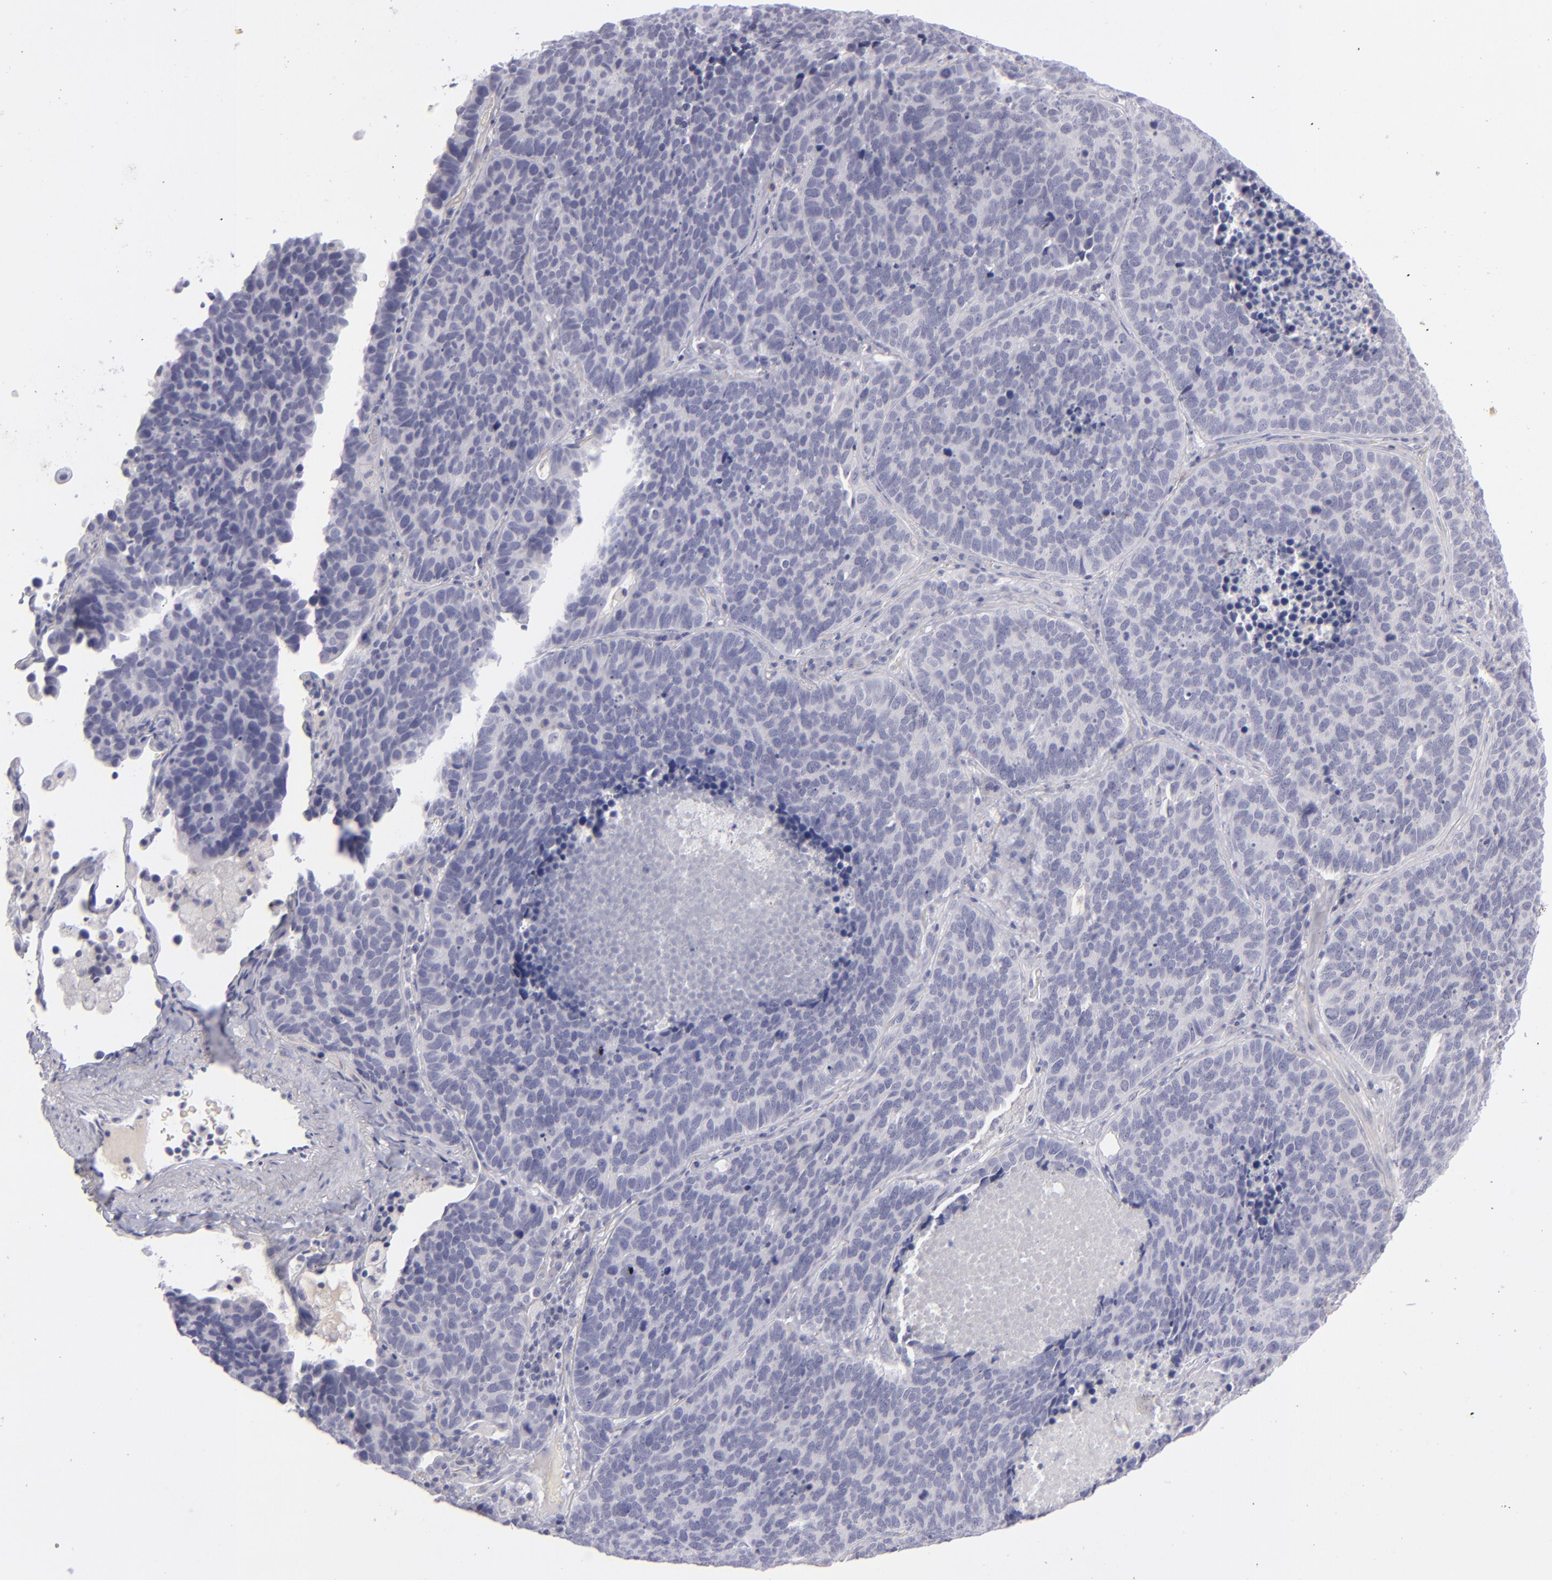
{"staining": {"intensity": "negative", "quantity": "none", "location": "none"}, "tissue": "lung cancer", "cell_type": "Tumor cells", "image_type": "cancer", "snomed": [{"axis": "morphology", "description": "Neoplasm, malignant, NOS"}, {"axis": "topography", "description": "Lung"}], "caption": "Neoplasm (malignant) (lung) was stained to show a protein in brown. There is no significant positivity in tumor cells.", "gene": "ITGB4", "patient": {"sex": "female", "age": 75}}